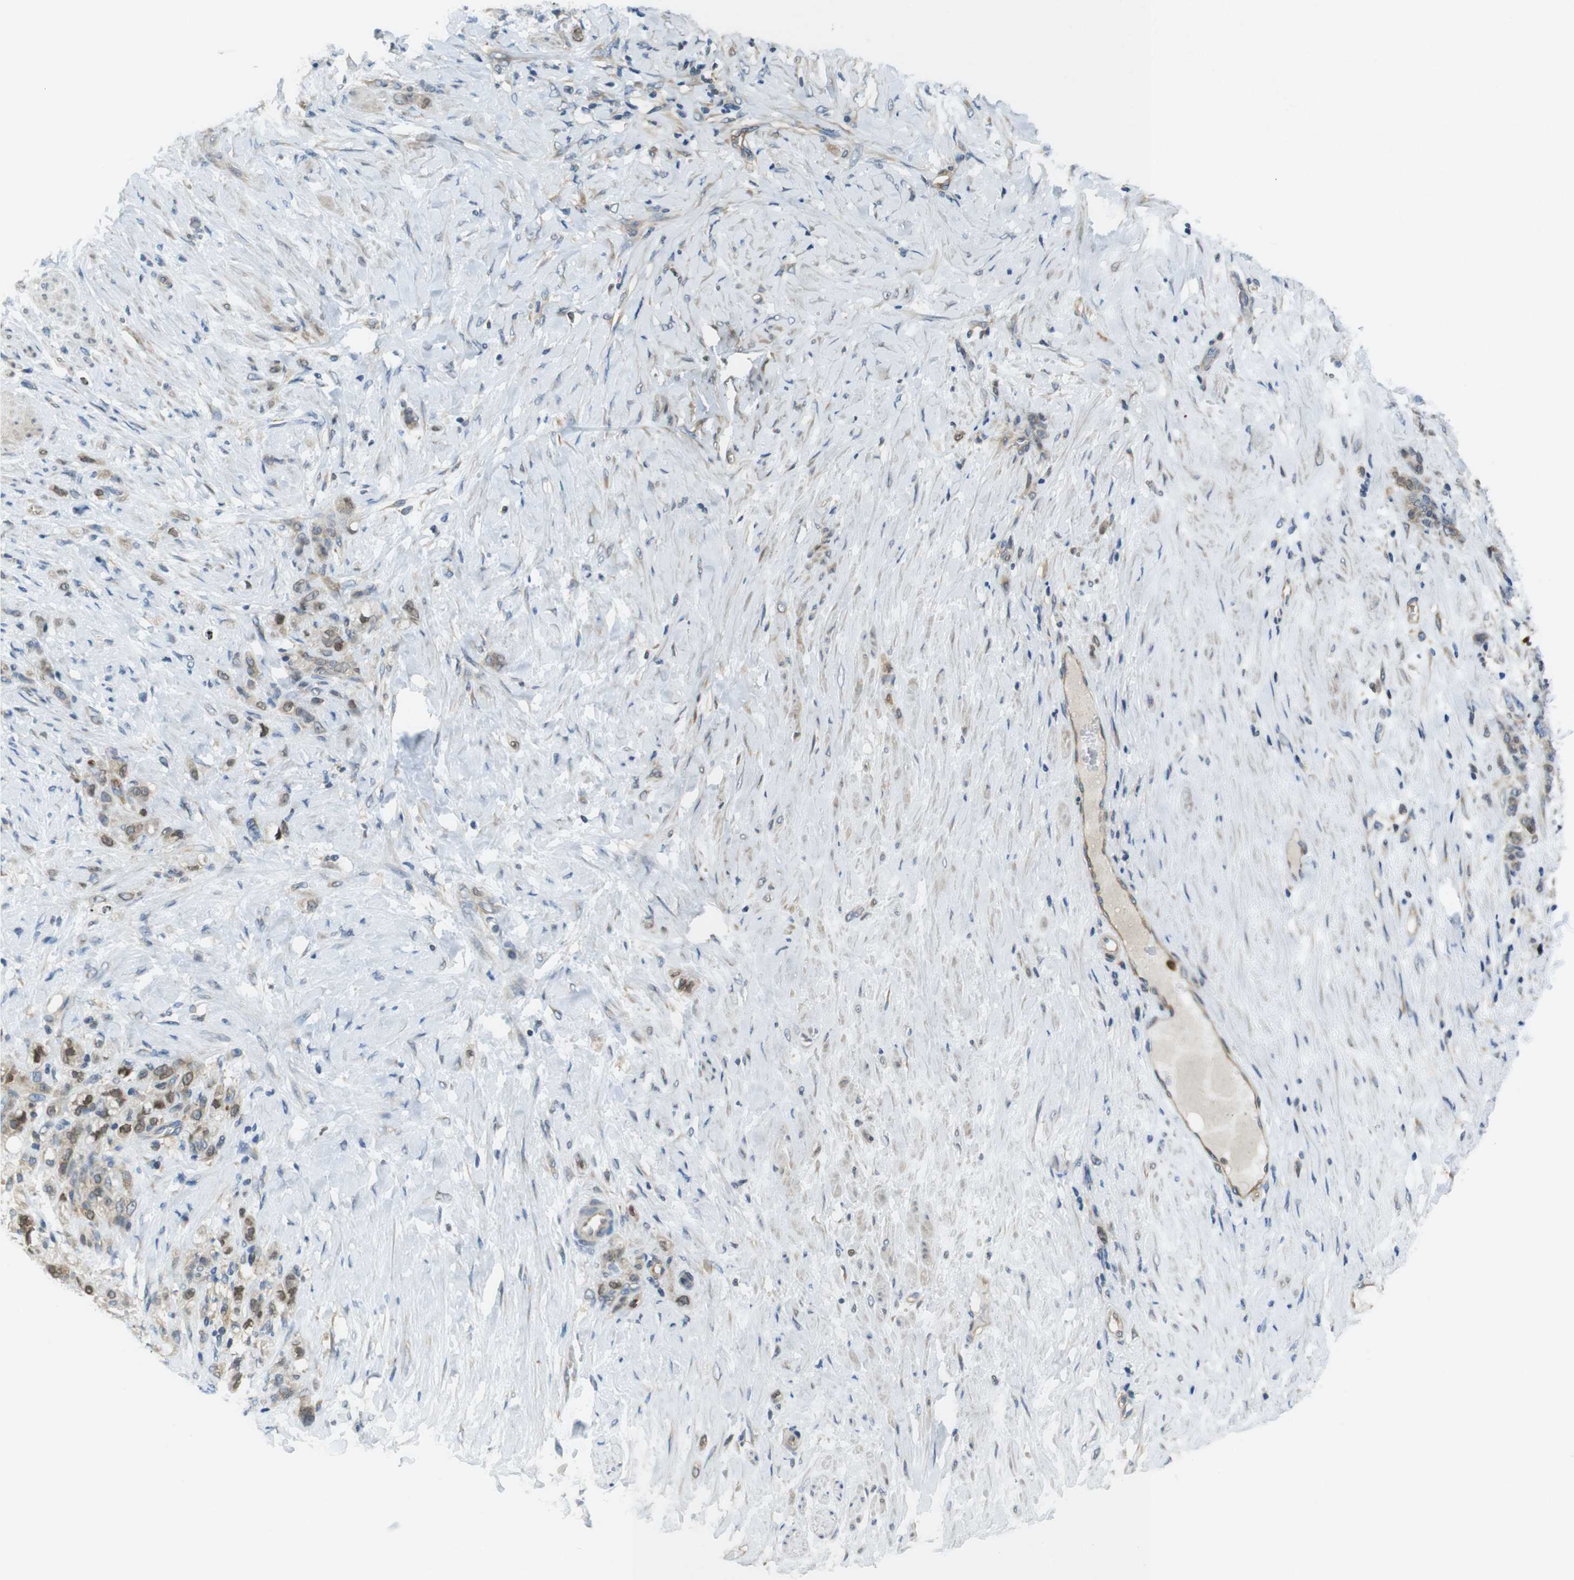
{"staining": {"intensity": "weak", "quantity": "25%-75%", "location": "cytoplasmic/membranous"}, "tissue": "stomach cancer", "cell_type": "Tumor cells", "image_type": "cancer", "snomed": [{"axis": "morphology", "description": "Adenocarcinoma, NOS"}, {"axis": "topography", "description": "Stomach"}], "caption": "Stomach adenocarcinoma stained with a brown dye shows weak cytoplasmic/membranous positive staining in approximately 25%-75% of tumor cells.", "gene": "PCDH10", "patient": {"sex": "male", "age": 82}}